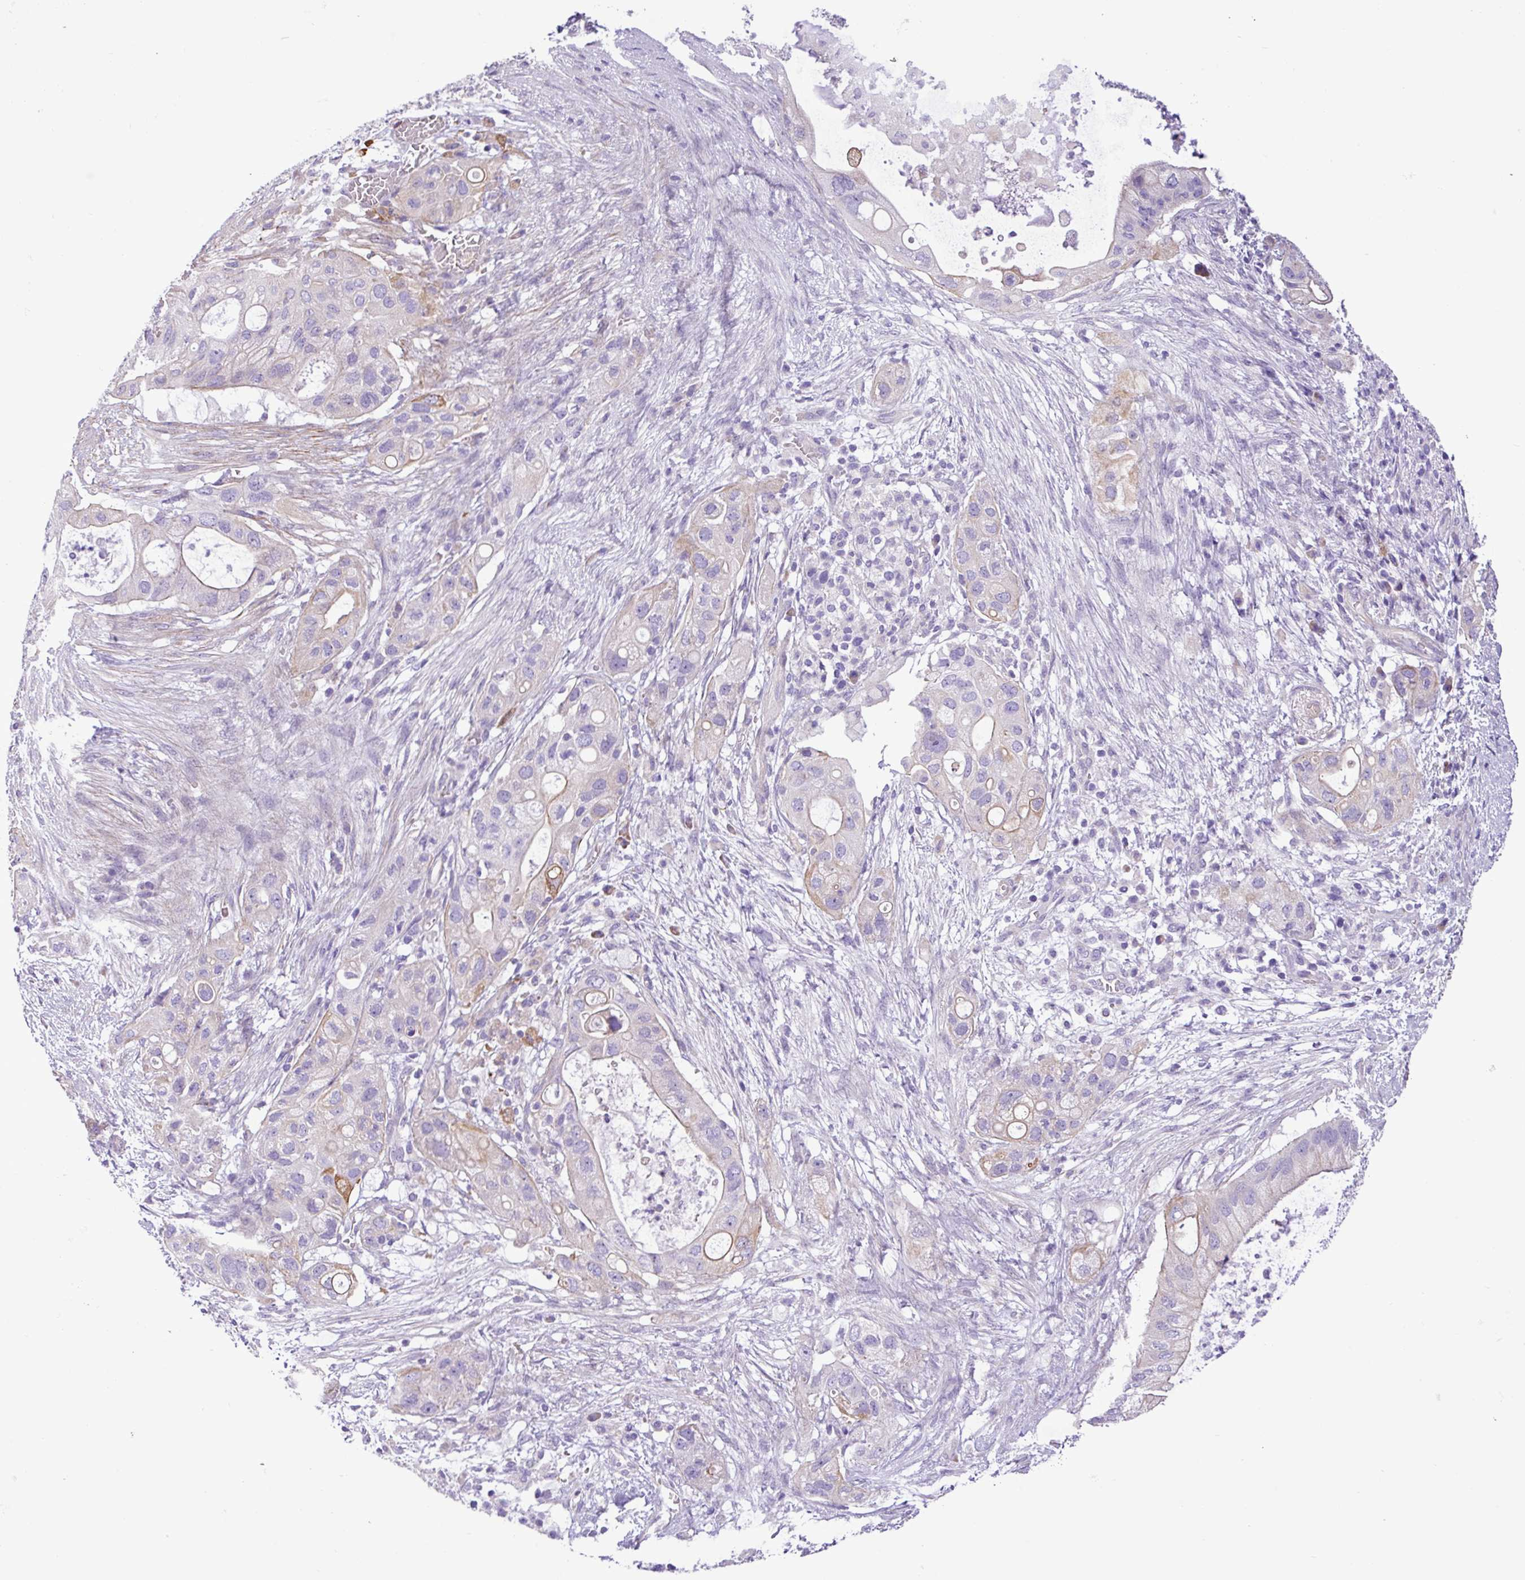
{"staining": {"intensity": "weak", "quantity": "<25%", "location": "cytoplasmic/membranous"}, "tissue": "pancreatic cancer", "cell_type": "Tumor cells", "image_type": "cancer", "snomed": [{"axis": "morphology", "description": "Adenocarcinoma, NOS"}, {"axis": "topography", "description": "Pancreas"}], "caption": "Tumor cells are negative for brown protein staining in adenocarcinoma (pancreatic). (DAB IHC, high magnification).", "gene": "C11orf91", "patient": {"sex": "female", "age": 72}}